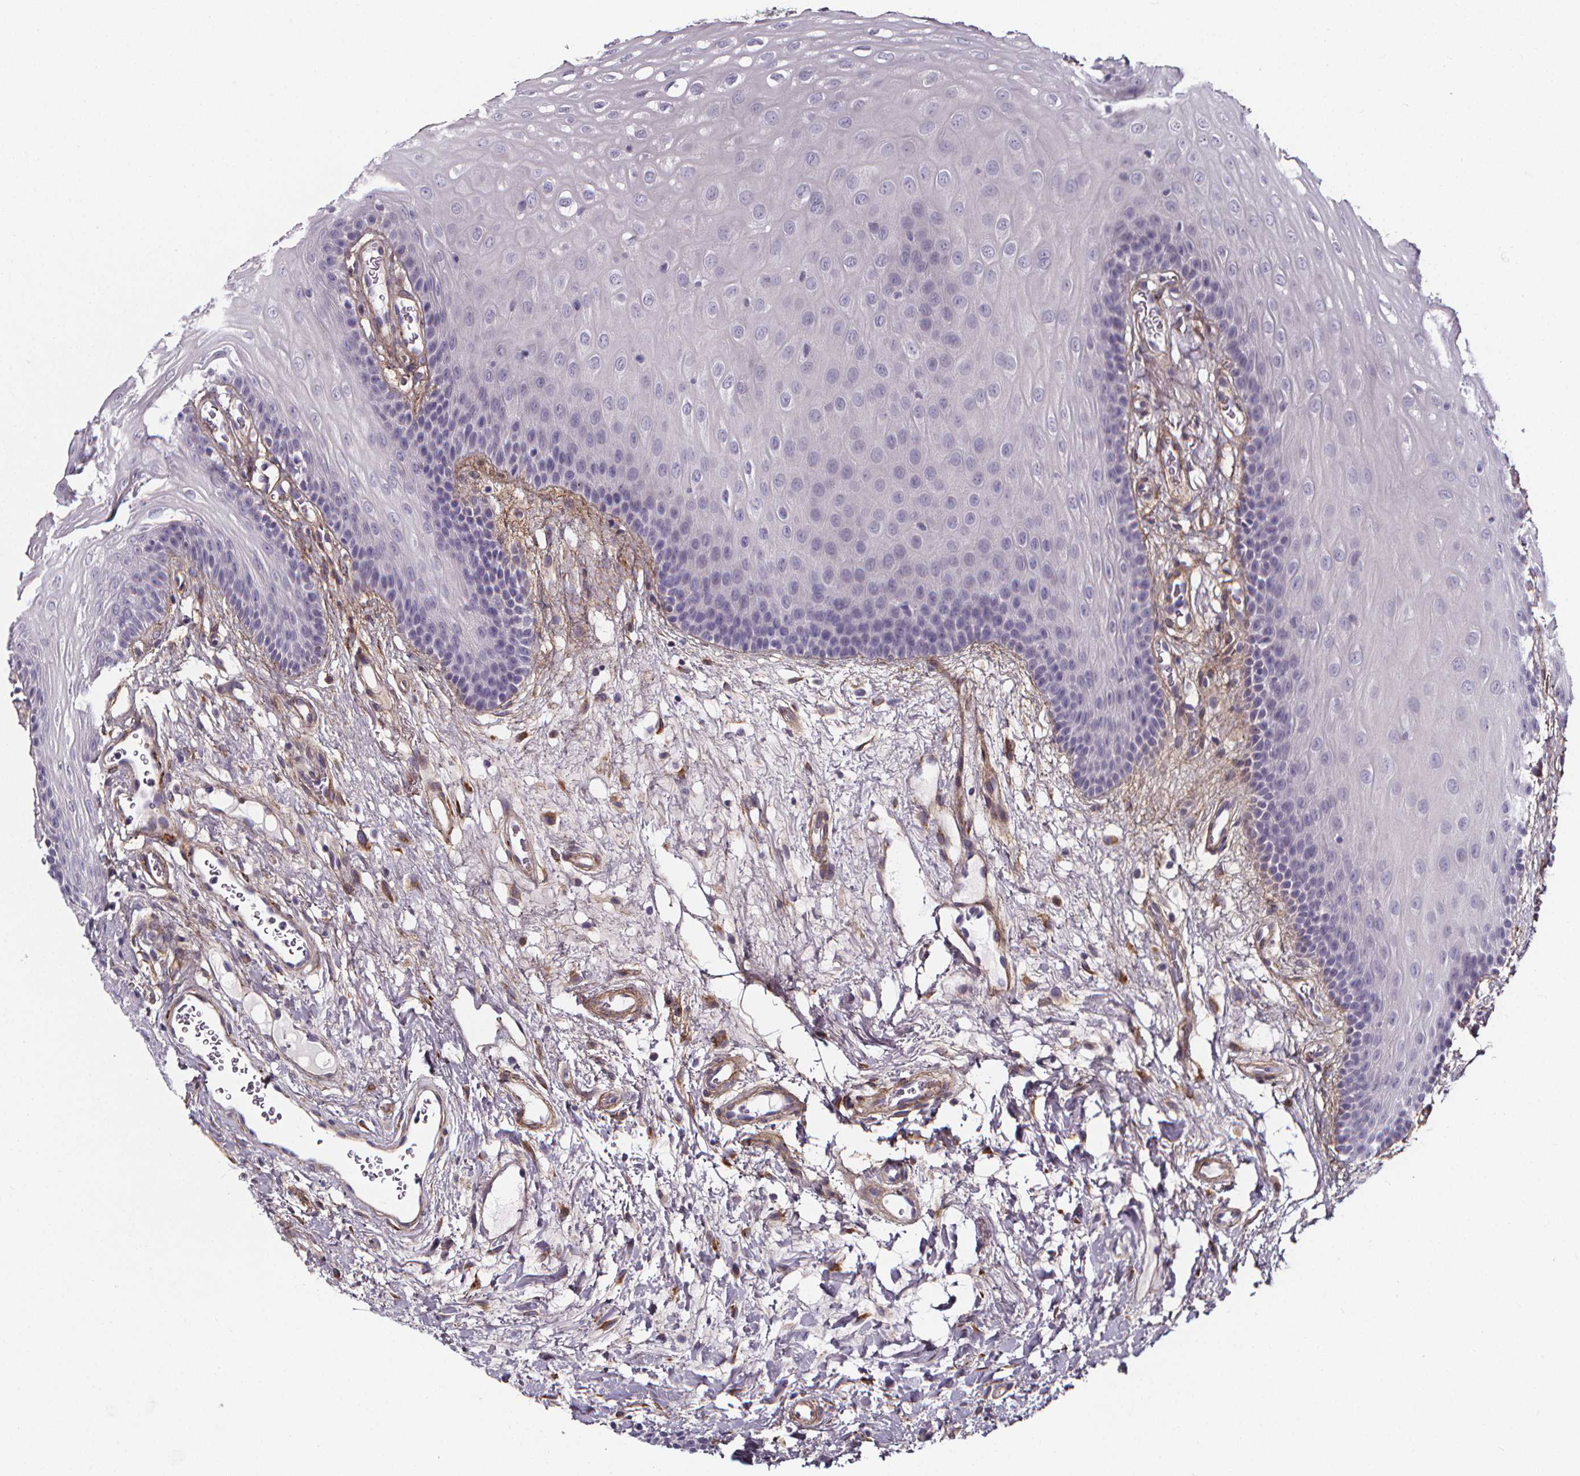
{"staining": {"intensity": "negative", "quantity": "none", "location": "none"}, "tissue": "oral mucosa", "cell_type": "Squamous epithelial cells", "image_type": "normal", "snomed": [{"axis": "morphology", "description": "Normal tissue, NOS"}, {"axis": "morphology", "description": "Squamous cell carcinoma, NOS"}, {"axis": "topography", "description": "Oral tissue"}, {"axis": "topography", "description": "Head-Neck"}], "caption": "This is a histopathology image of IHC staining of benign oral mucosa, which shows no expression in squamous epithelial cells.", "gene": "AEBP1", "patient": {"sex": "male", "age": 78}}